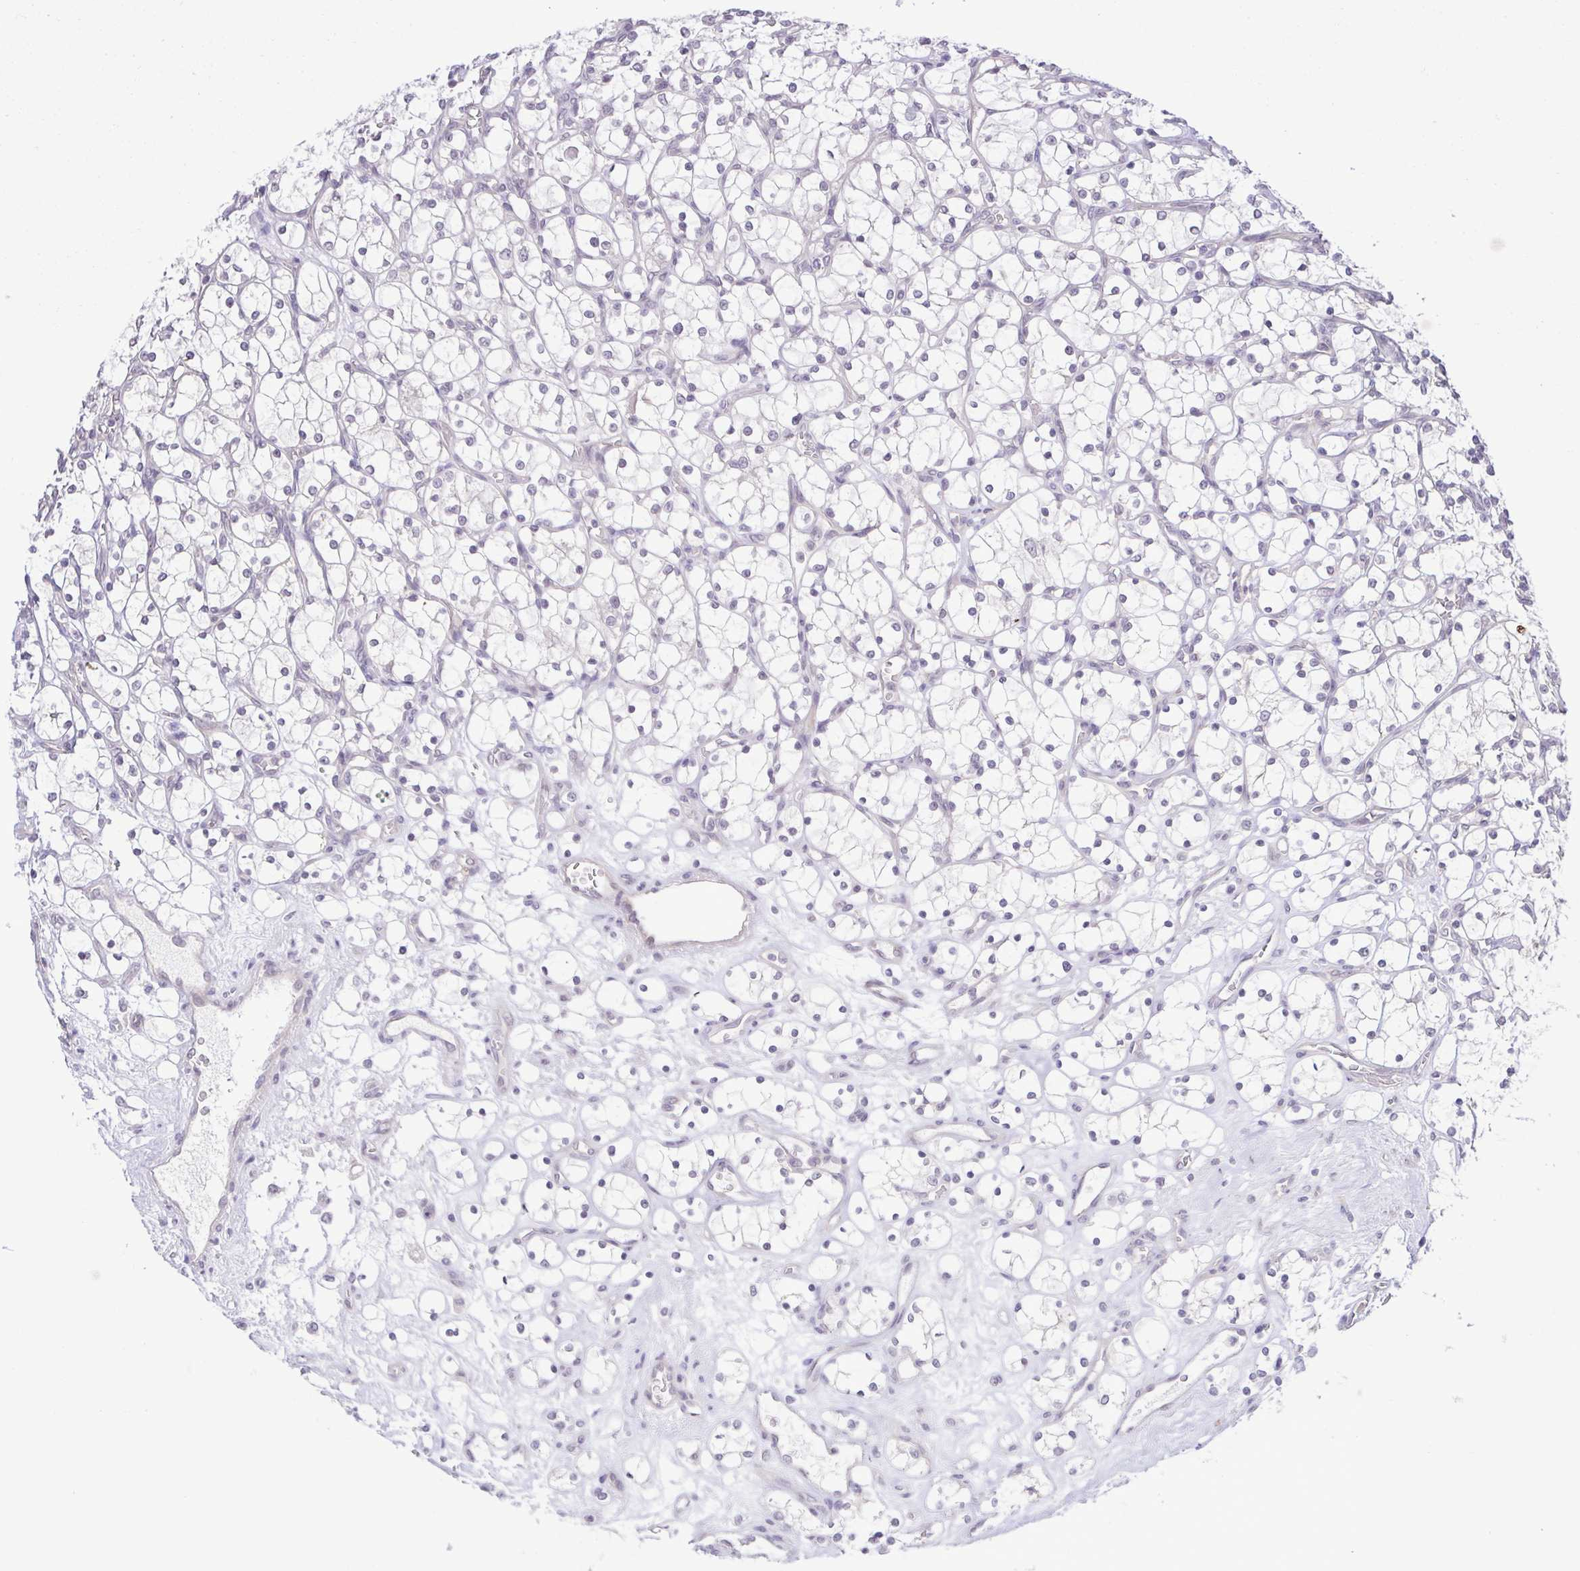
{"staining": {"intensity": "negative", "quantity": "none", "location": "none"}, "tissue": "renal cancer", "cell_type": "Tumor cells", "image_type": "cancer", "snomed": [{"axis": "morphology", "description": "Adenocarcinoma, NOS"}, {"axis": "topography", "description": "Kidney"}], "caption": "This histopathology image is of renal cancer (adenocarcinoma) stained with immunohistochemistry to label a protein in brown with the nuclei are counter-stained blue. There is no expression in tumor cells. (DAB immunohistochemistry (IHC) visualized using brightfield microscopy, high magnification).", "gene": "IL1RN", "patient": {"sex": "female", "age": 69}}